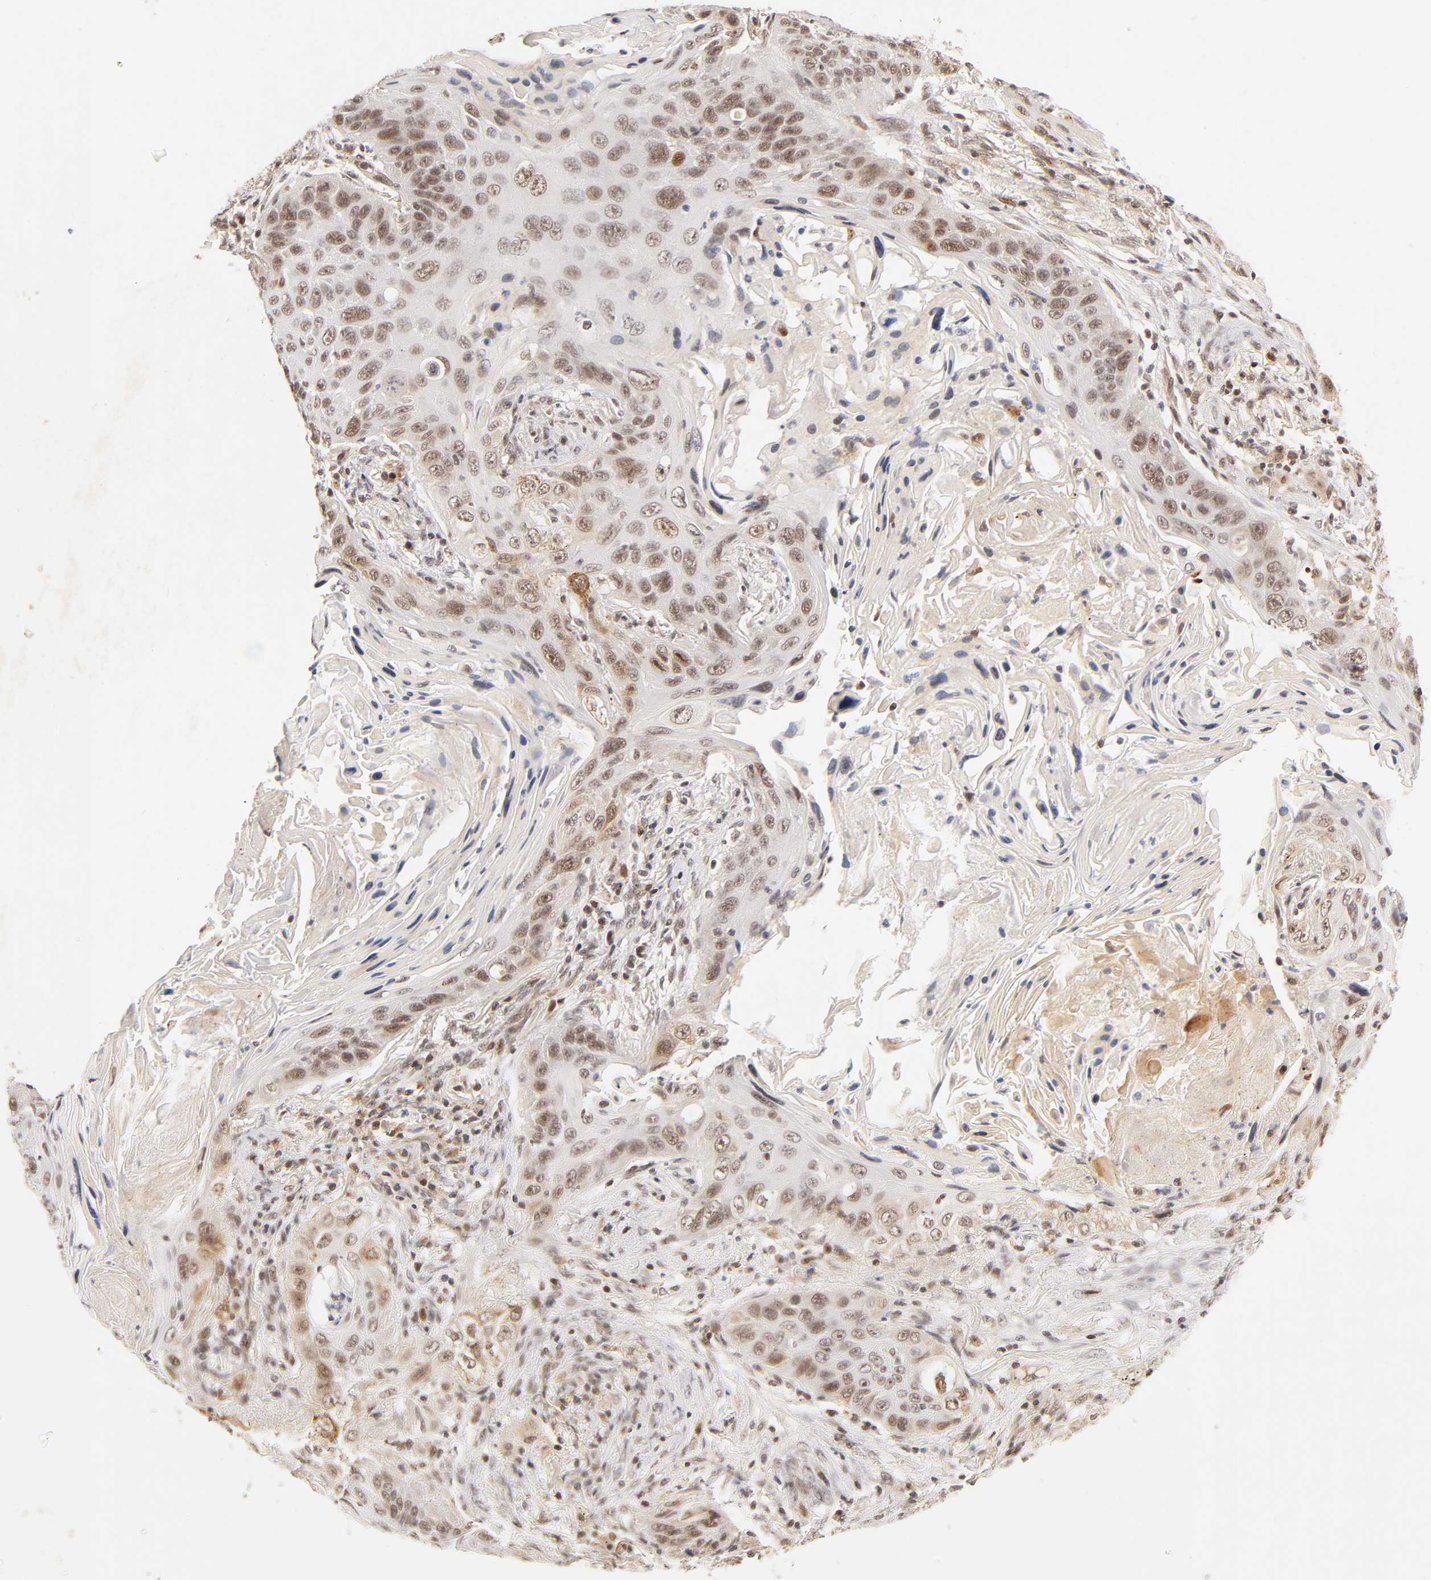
{"staining": {"intensity": "moderate", "quantity": "25%-75%", "location": "cytoplasmic/membranous,nuclear"}, "tissue": "lung cancer", "cell_type": "Tumor cells", "image_type": "cancer", "snomed": [{"axis": "morphology", "description": "Squamous cell carcinoma, NOS"}, {"axis": "topography", "description": "Lung"}], "caption": "About 25%-75% of tumor cells in squamous cell carcinoma (lung) exhibit moderate cytoplasmic/membranous and nuclear protein staining as visualized by brown immunohistochemical staining.", "gene": "TAF10", "patient": {"sex": "female", "age": 67}}